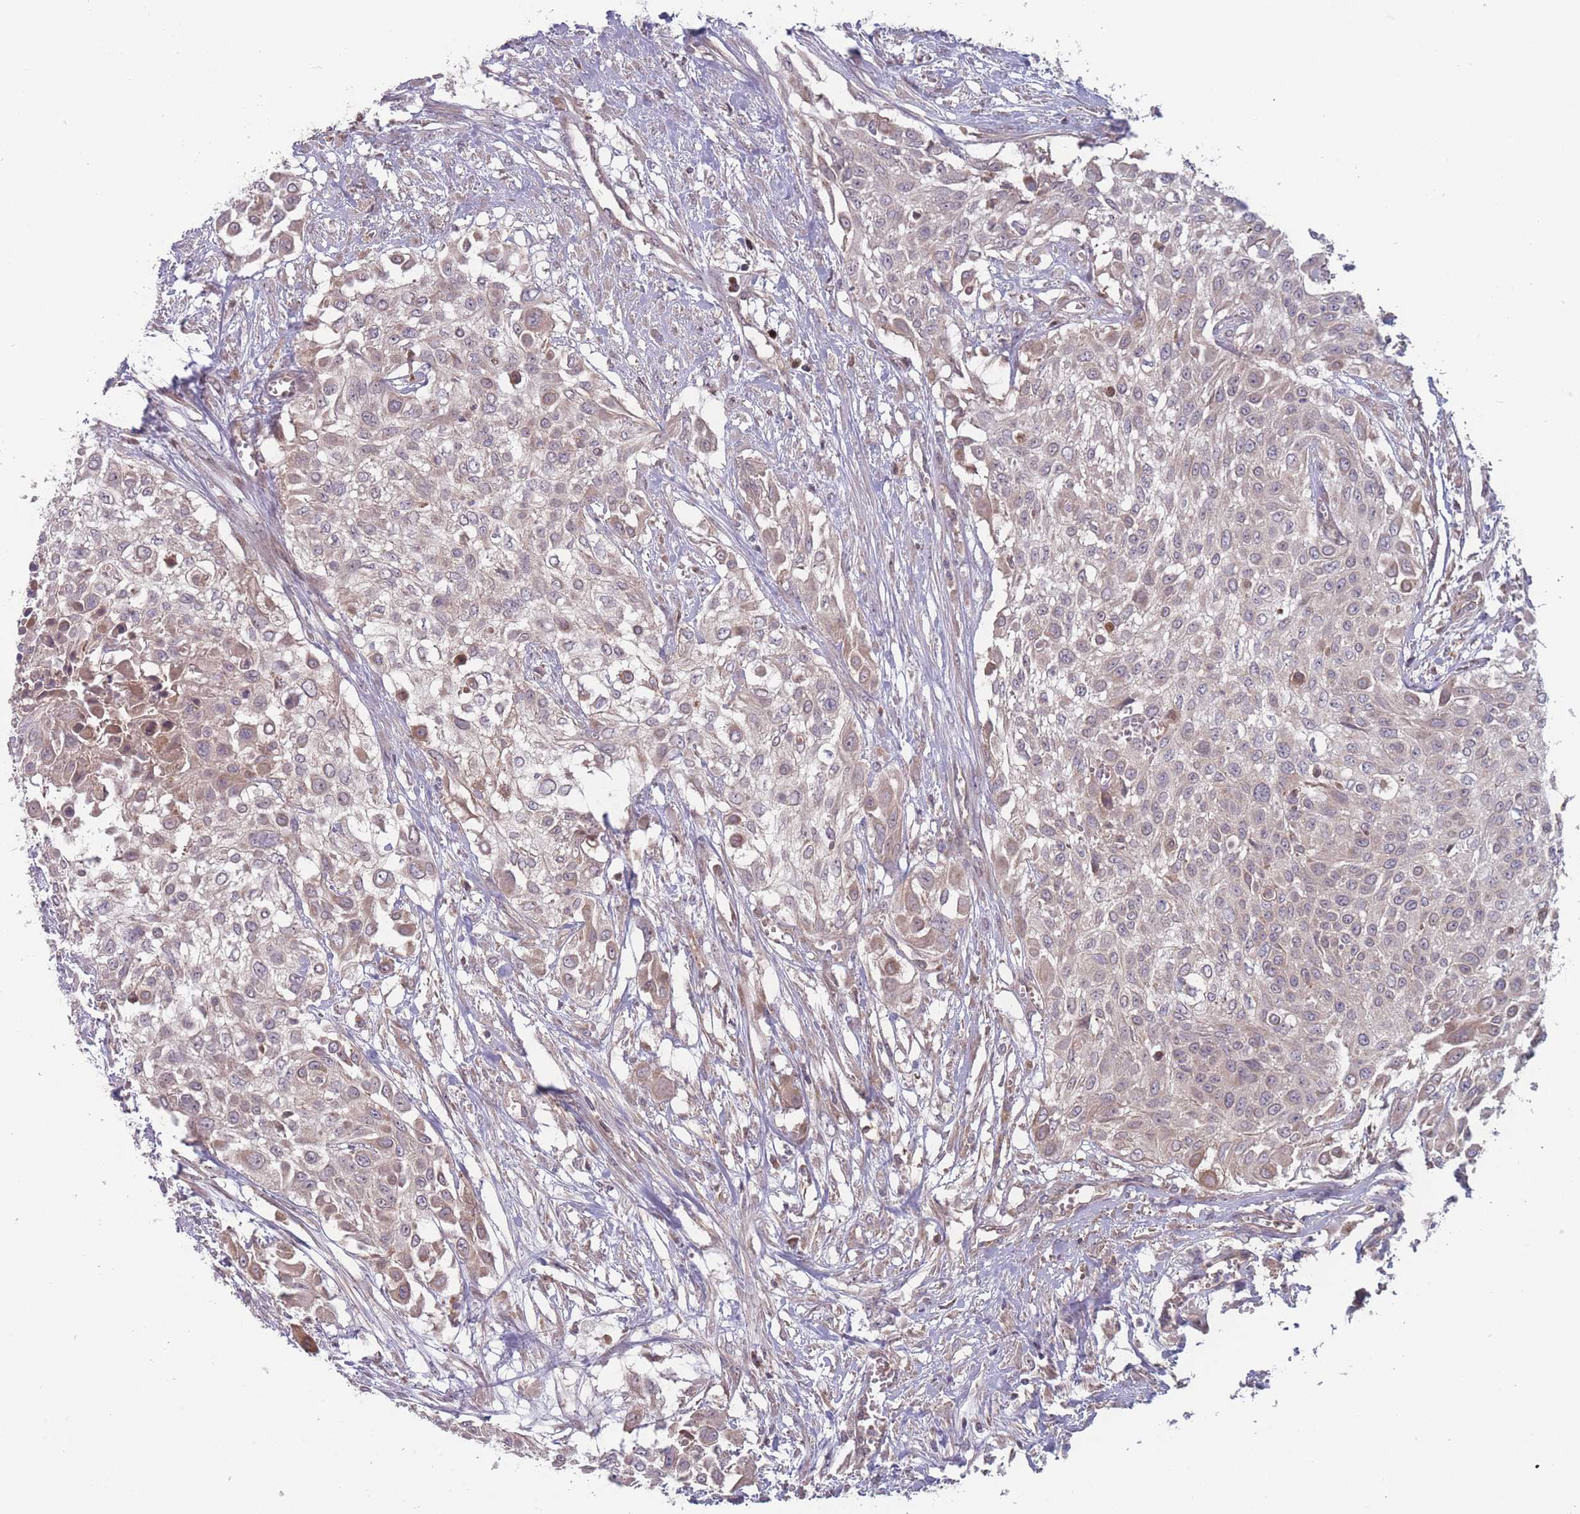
{"staining": {"intensity": "weak", "quantity": ">75%", "location": "cytoplasmic/membranous"}, "tissue": "urothelial cancer", "cell_type": "Tumor cells", "image_type": "cancer", "snomed": [{"axis": "morphology", "description": "Urothelial carcinoma, High grade"}, {"axis": "topography", "description": "Urinary bladder"}], "caption": "The photomicrograph reveals staining of high-grade urothelial carcinoma, revealing weak cytoplasmic/membranous protein staining (brown color) within tumor cells.", "gene": "ATP5MG", "patient": {"sex": "male", "age": 57}}